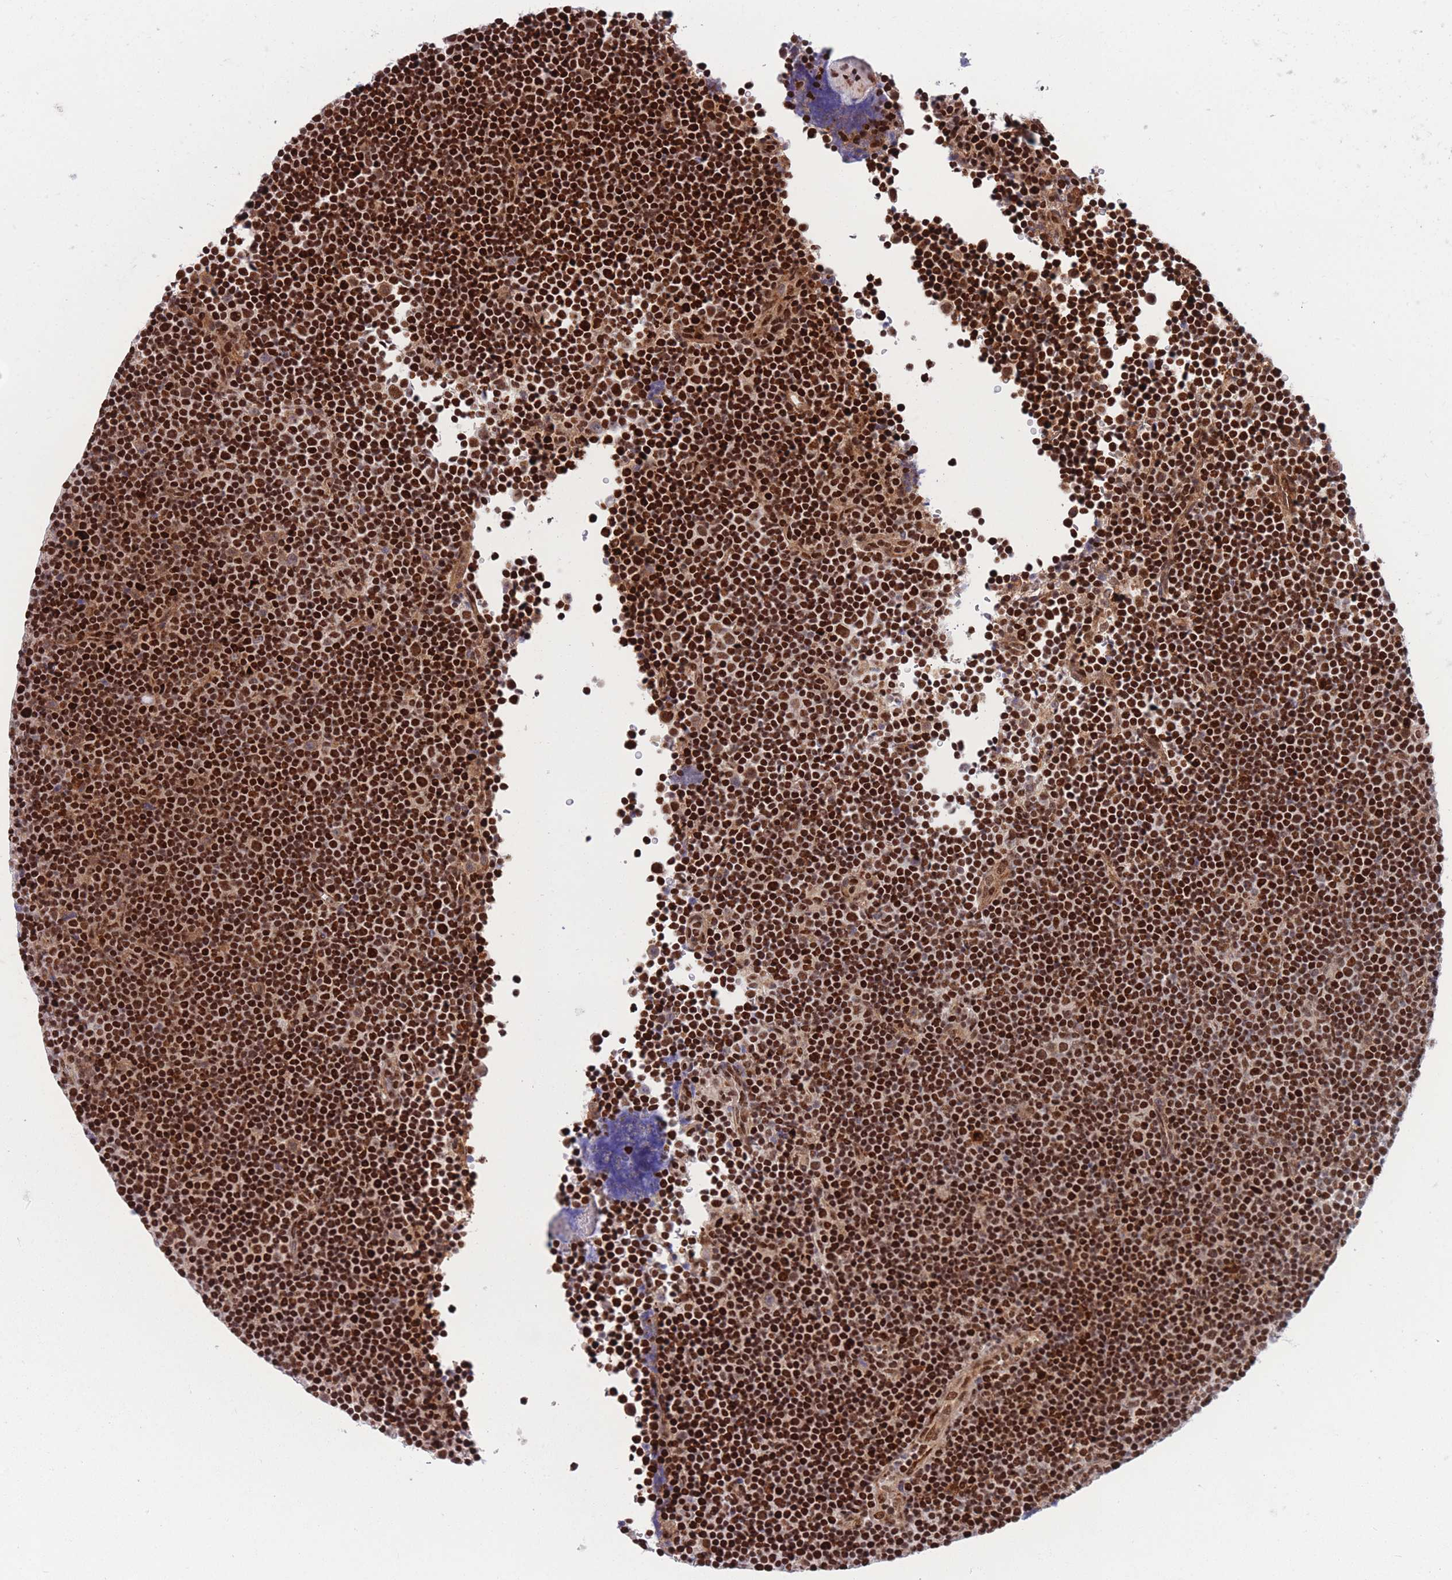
{"staining": {"intensity": "strong", "quantity": ">75%", "location": "nuclear"}, "tissue": "lymphoma", "cell_type": "Tumor cells", "image_type": "cancer", "snomed": [{"axis": "morphology", "description": "Malignant lymphoma, non-Hodgkin's type, Low grade"}, {"axis": "topography", "description": "Lymph node"}], "caption": "This histopathology image reveals IHC staining of human malignant lymphoma, non-Hodgkin's type (low-grade), with high strong nuclear staining in about >75% of tumor cells.", "gene": "DNAJC3", "patient": {"sex": "female", "age": 67}}